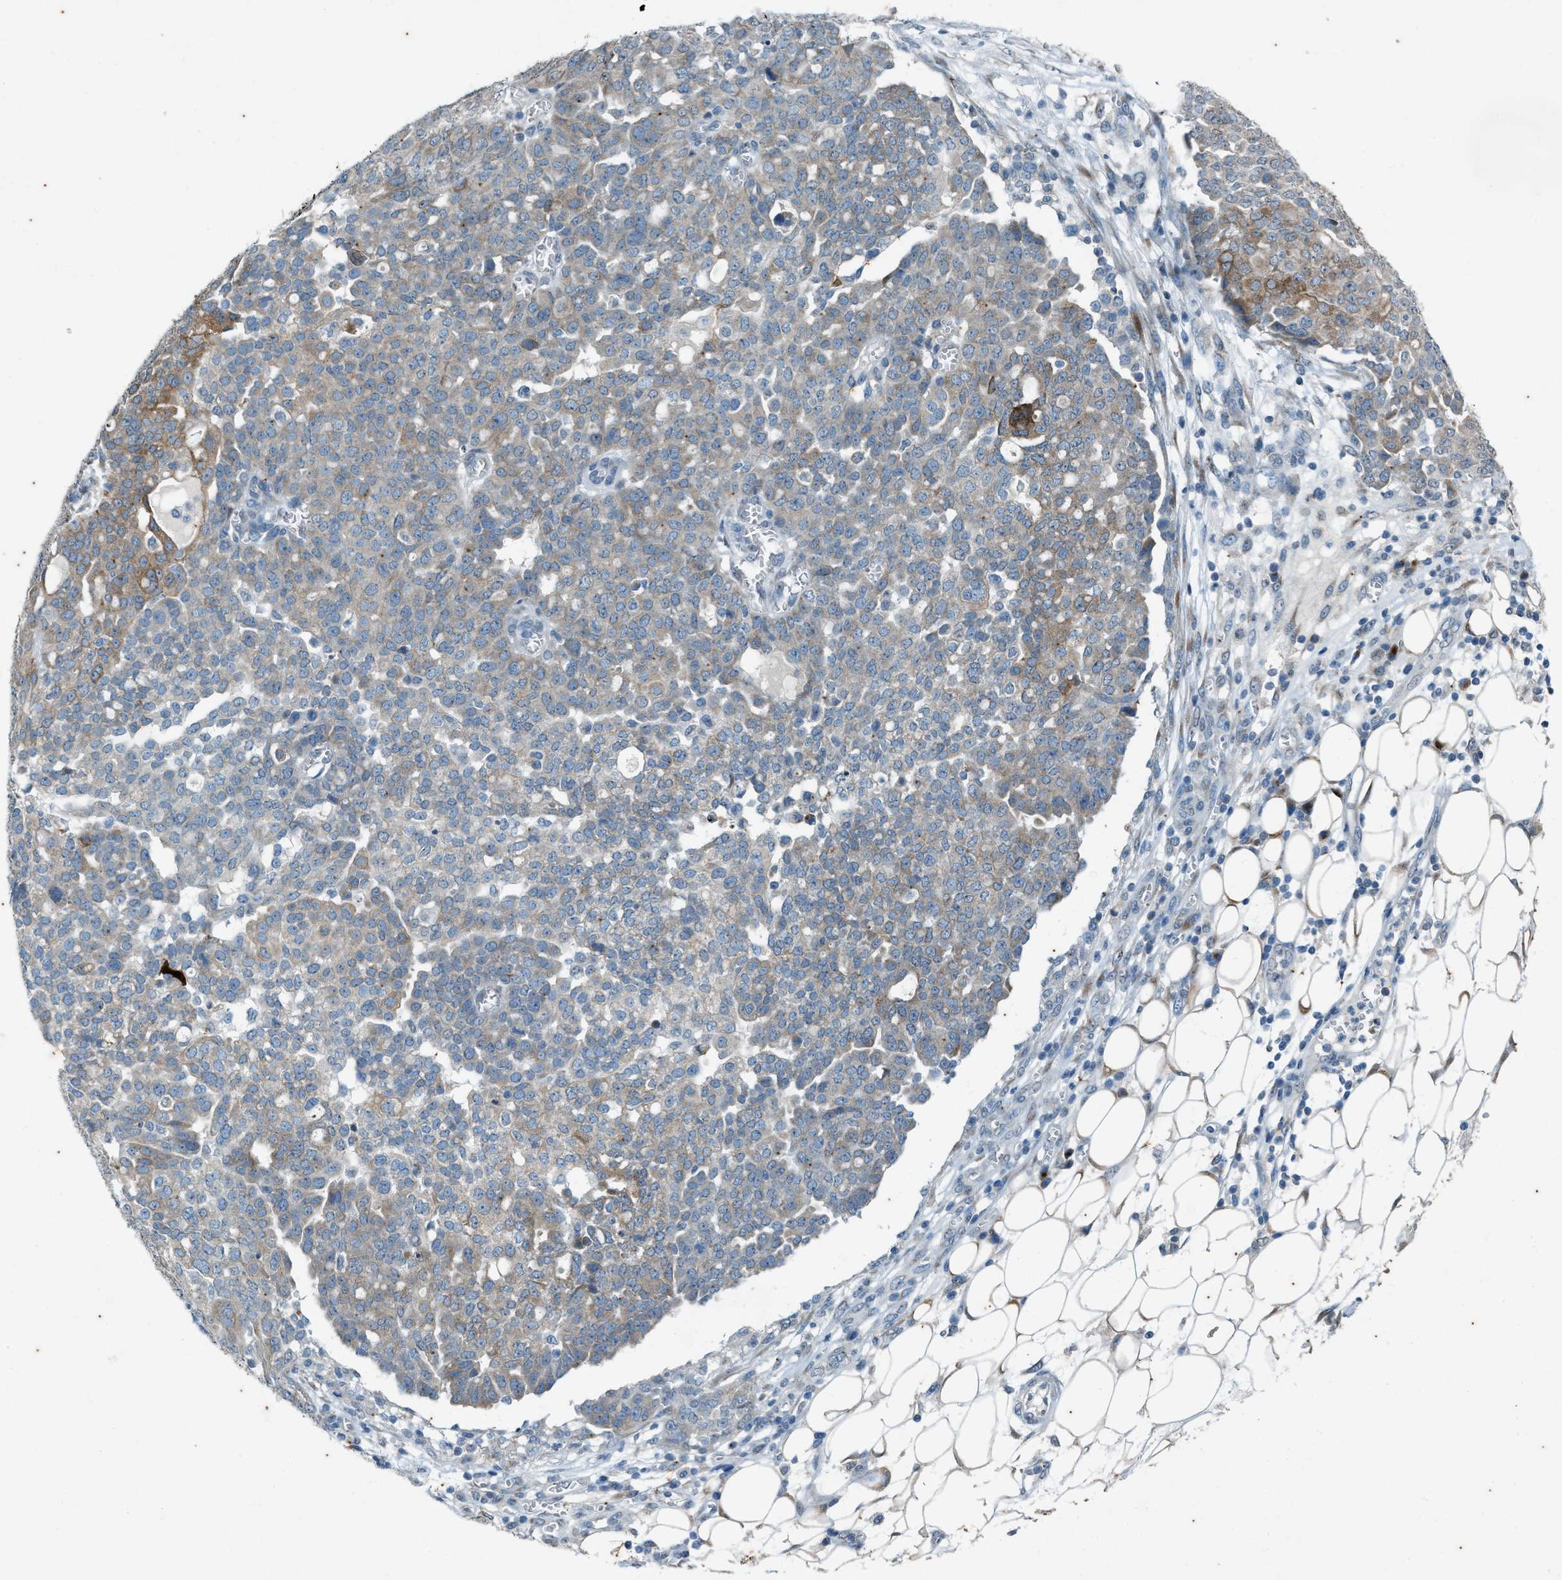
{"staining": {"intensity": "moderate", "quantity": "<25%", "location": "cytoplasmic/membranous"}, "tissue": "ovarian cancer", "cell_type": "Tumor cells", "image_type": "cancer", "snomed": [{"axis": "morphology", "description": "Cystadenocarcinoma, serous, NOS"}, {"axis": "topography", "description": "Soft tissue"}, {"axis": "topography", "description": "Ovary"}], "caption": "Serous cystadenocarcinoma (ovarian) stained with DAB (3,3'-diaminobenzidine) IHC displays low levels of moderate cytoplasmic/membranous positivity in approximately <25% of tumor cells.", "gene": "CHPF2", "patient": {"sex": "female", "age": 57}}